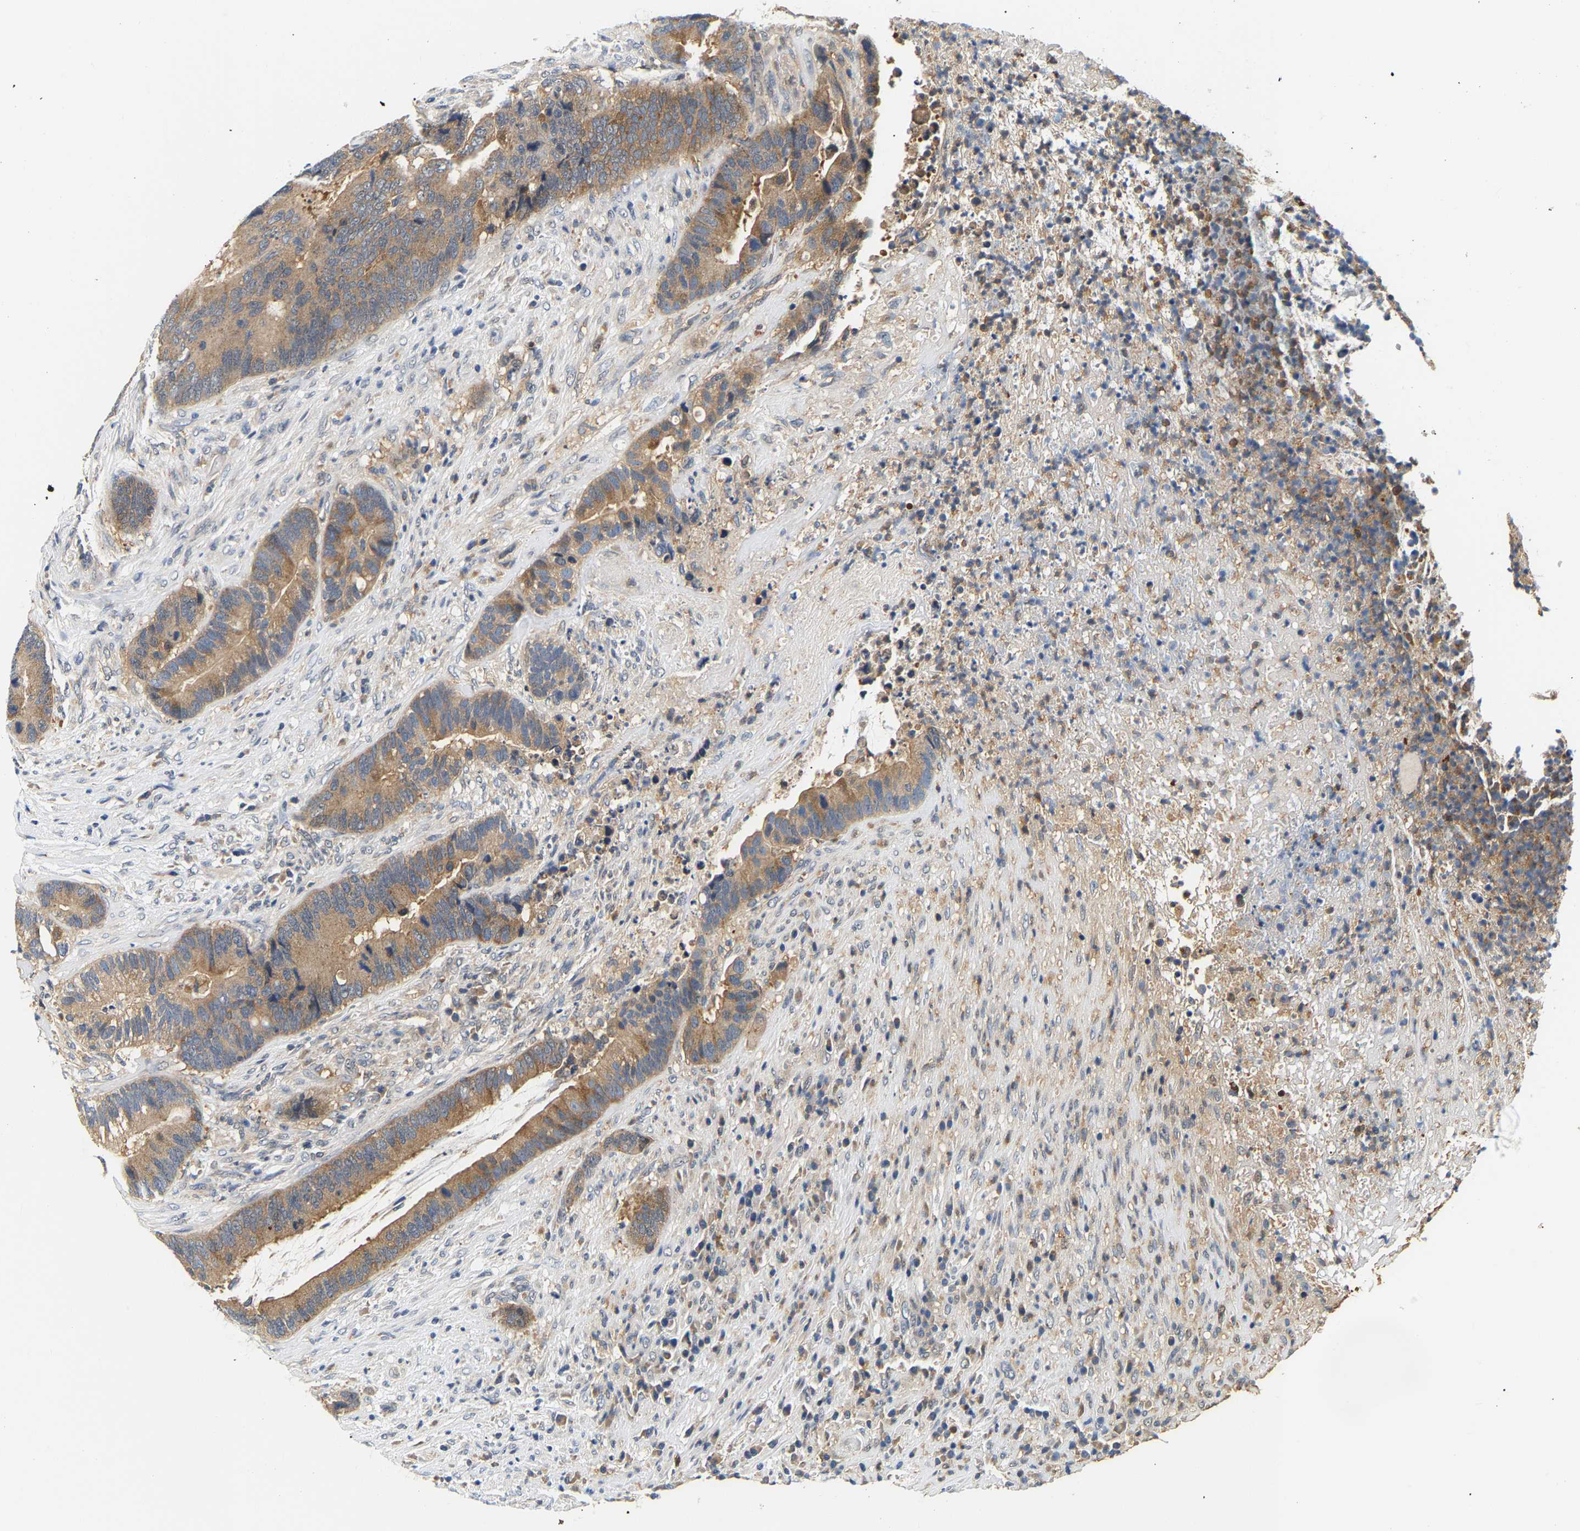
{"staining": {"intensity": "moderate", "quantity": ">75%", "location": "cytoplasmic/membranous"}, "tissue": "colorectal cancer", "cell_type": "Tumor cells", "image_type": "cancer", "snomed": [{"axis": "morphology", "description": "Adenocarcinoma, NOS"}, {"axis": "topography", "description": "Rectum"}], "caption": "This is an image of immunohistochemistry (IHC) staining of colorectal cancer (adenocarcinoma), which shows moderate positivity in the cytoplasmic/membranous of tumor cells.", "gene": "PPID", "patient": {"sex": "female", "age": 89}}